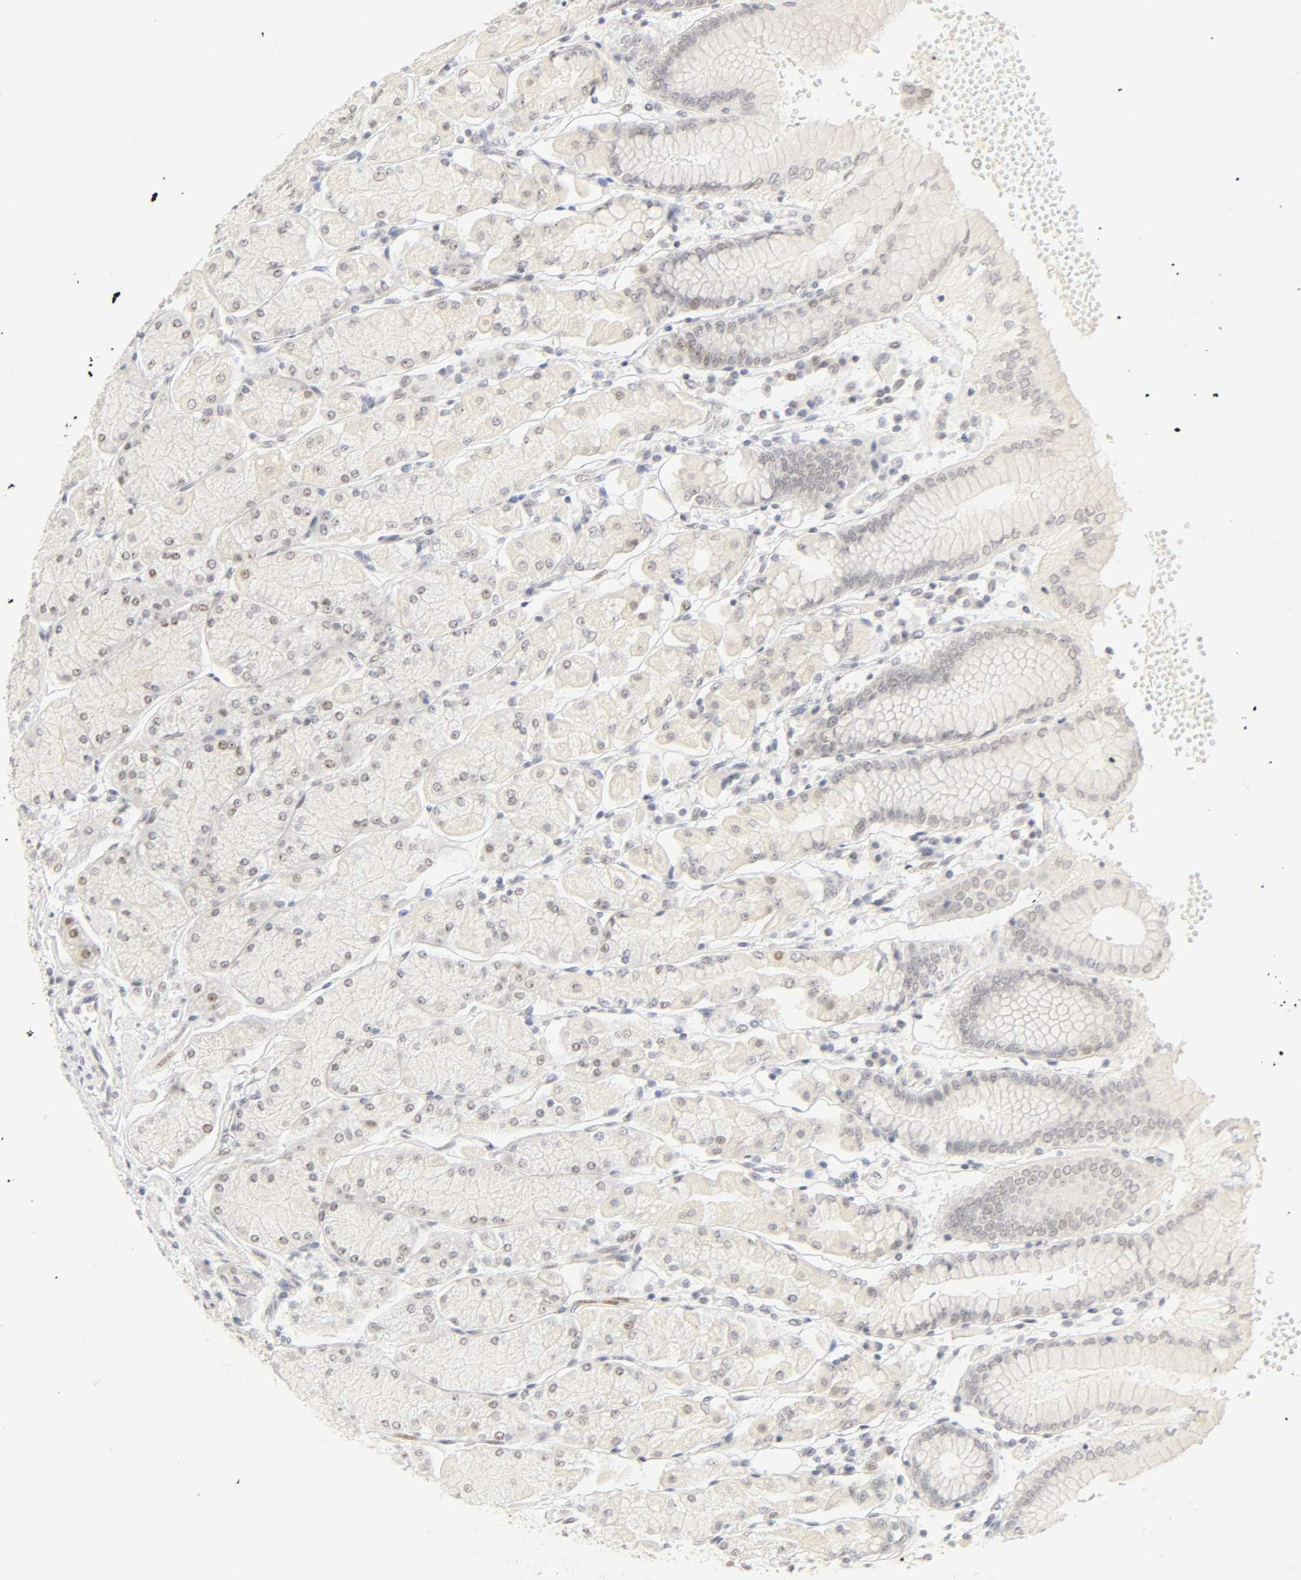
{"staining": {"intensity": "weak", "quantity": "<25%", "location": "nuclear"}, "tissue": "stomach", "cell_type": "Glandular cells", "image_type": "normal", "snomed": [{"axis": "morphology", "description": "Normal tissue, NOS"}, {"axis": "topography", "description": "Stomach, upper"}, {"axis": "topography", "description": "Stomach"}], "caption": "IHC histopathology image of unremarkable stomach stained for a protein (brown), which reveals no expression in glandular cells.", "gene": "MNAT1", "patient": {"sex": "male", "age": 76}}